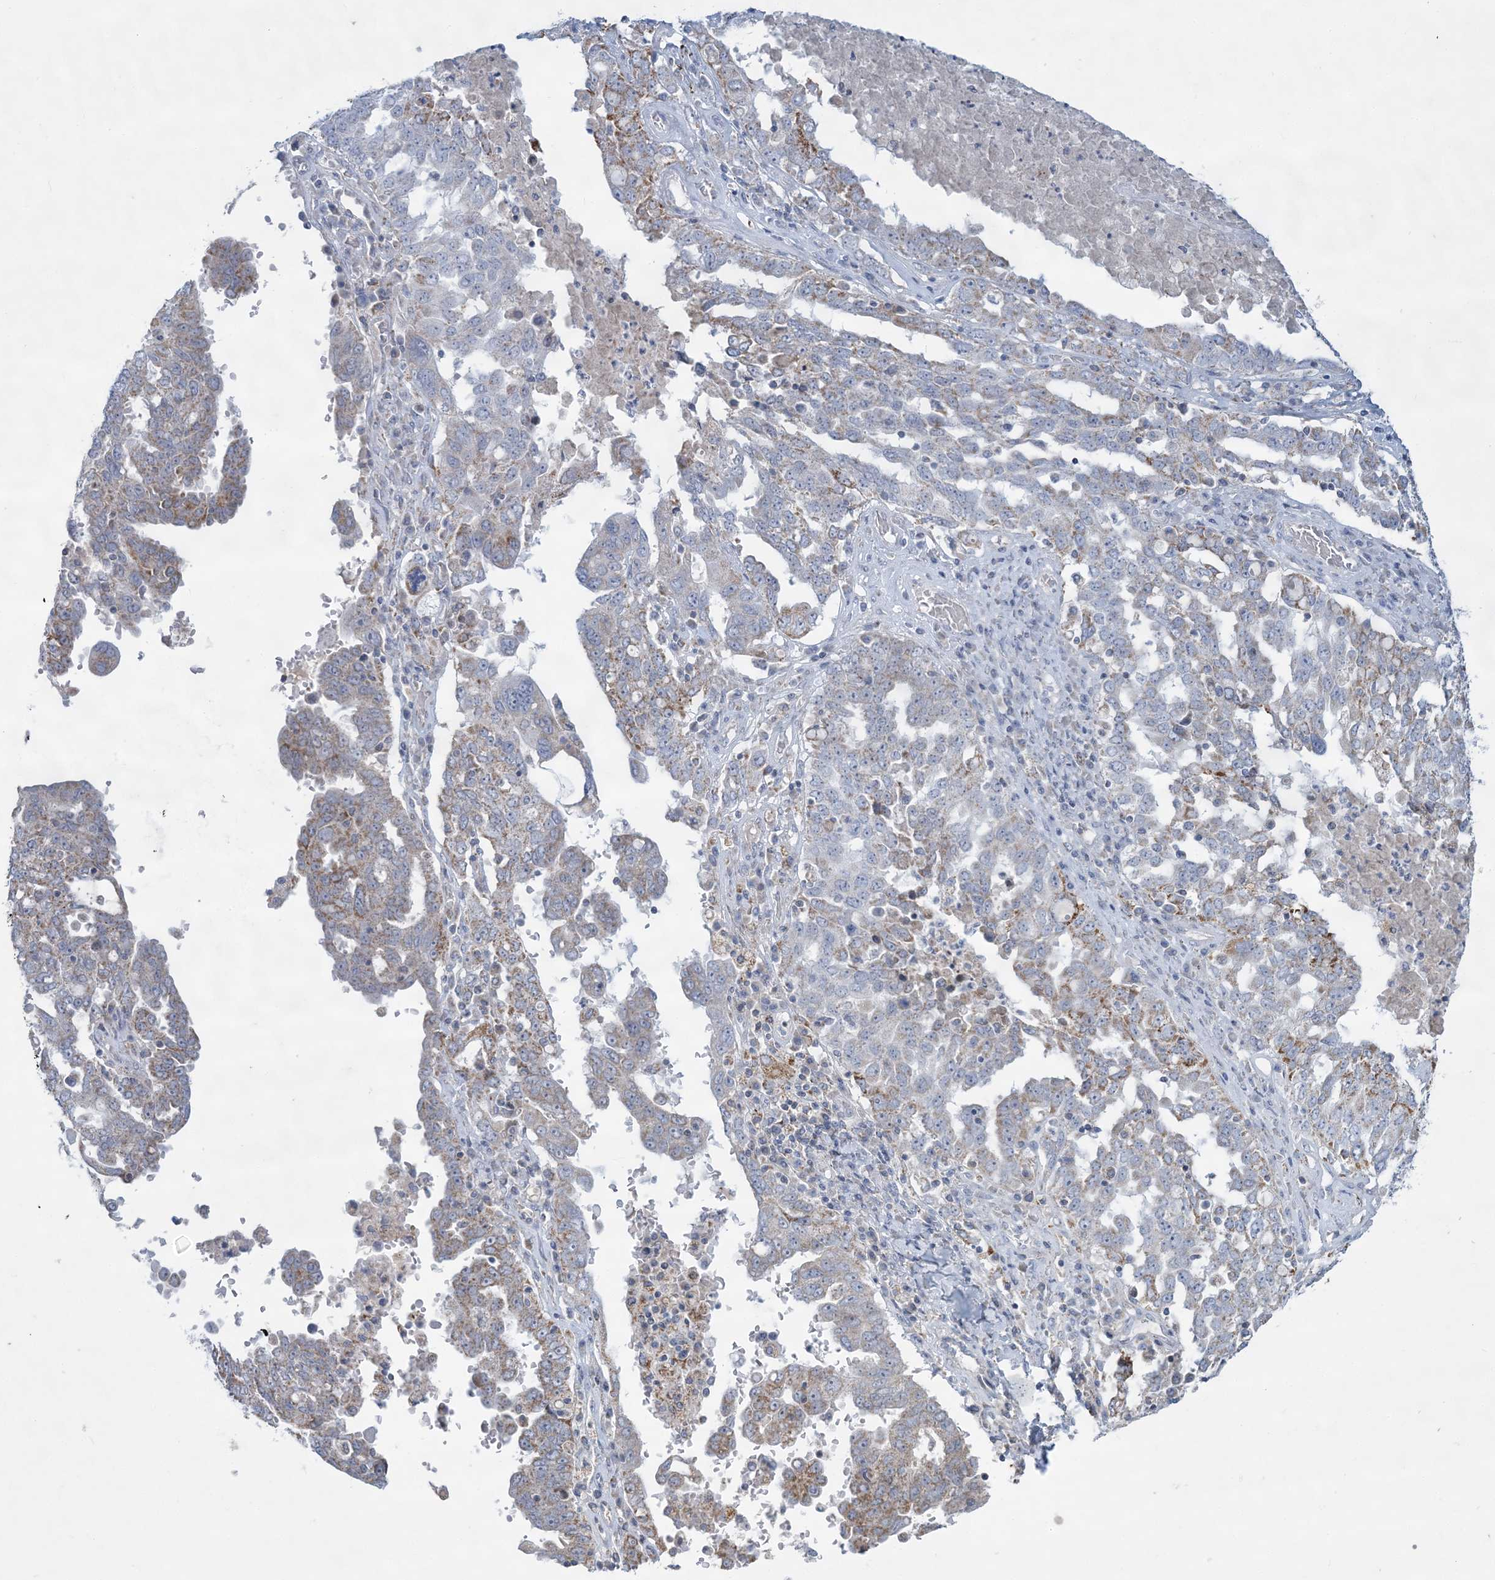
{"staining": {"intensity": "weak", "quantity": "<25%", "location": "cytoplasmic/membranous"}, "tissue": "ovarian cancer", "cell_type": "Tumor cells", "image_type": "cancer", "snomed": [{"axis": "morphology", "description": "Carcinoma, endometroid"}, {"axis": "topography", "description": "Ovary"}], "caption": "Tumor cells are negative for brown protein staining in ovarian cancer. The staining was performed using DAB (3,3'-diaminobenzidine) to visualize the protein expression in brown, while the nuclei were stained in blue with hematoxylin (Magnification: 20x).", "gene": "TBC1D7", "patient": {"sex": "female", "age": 62}}